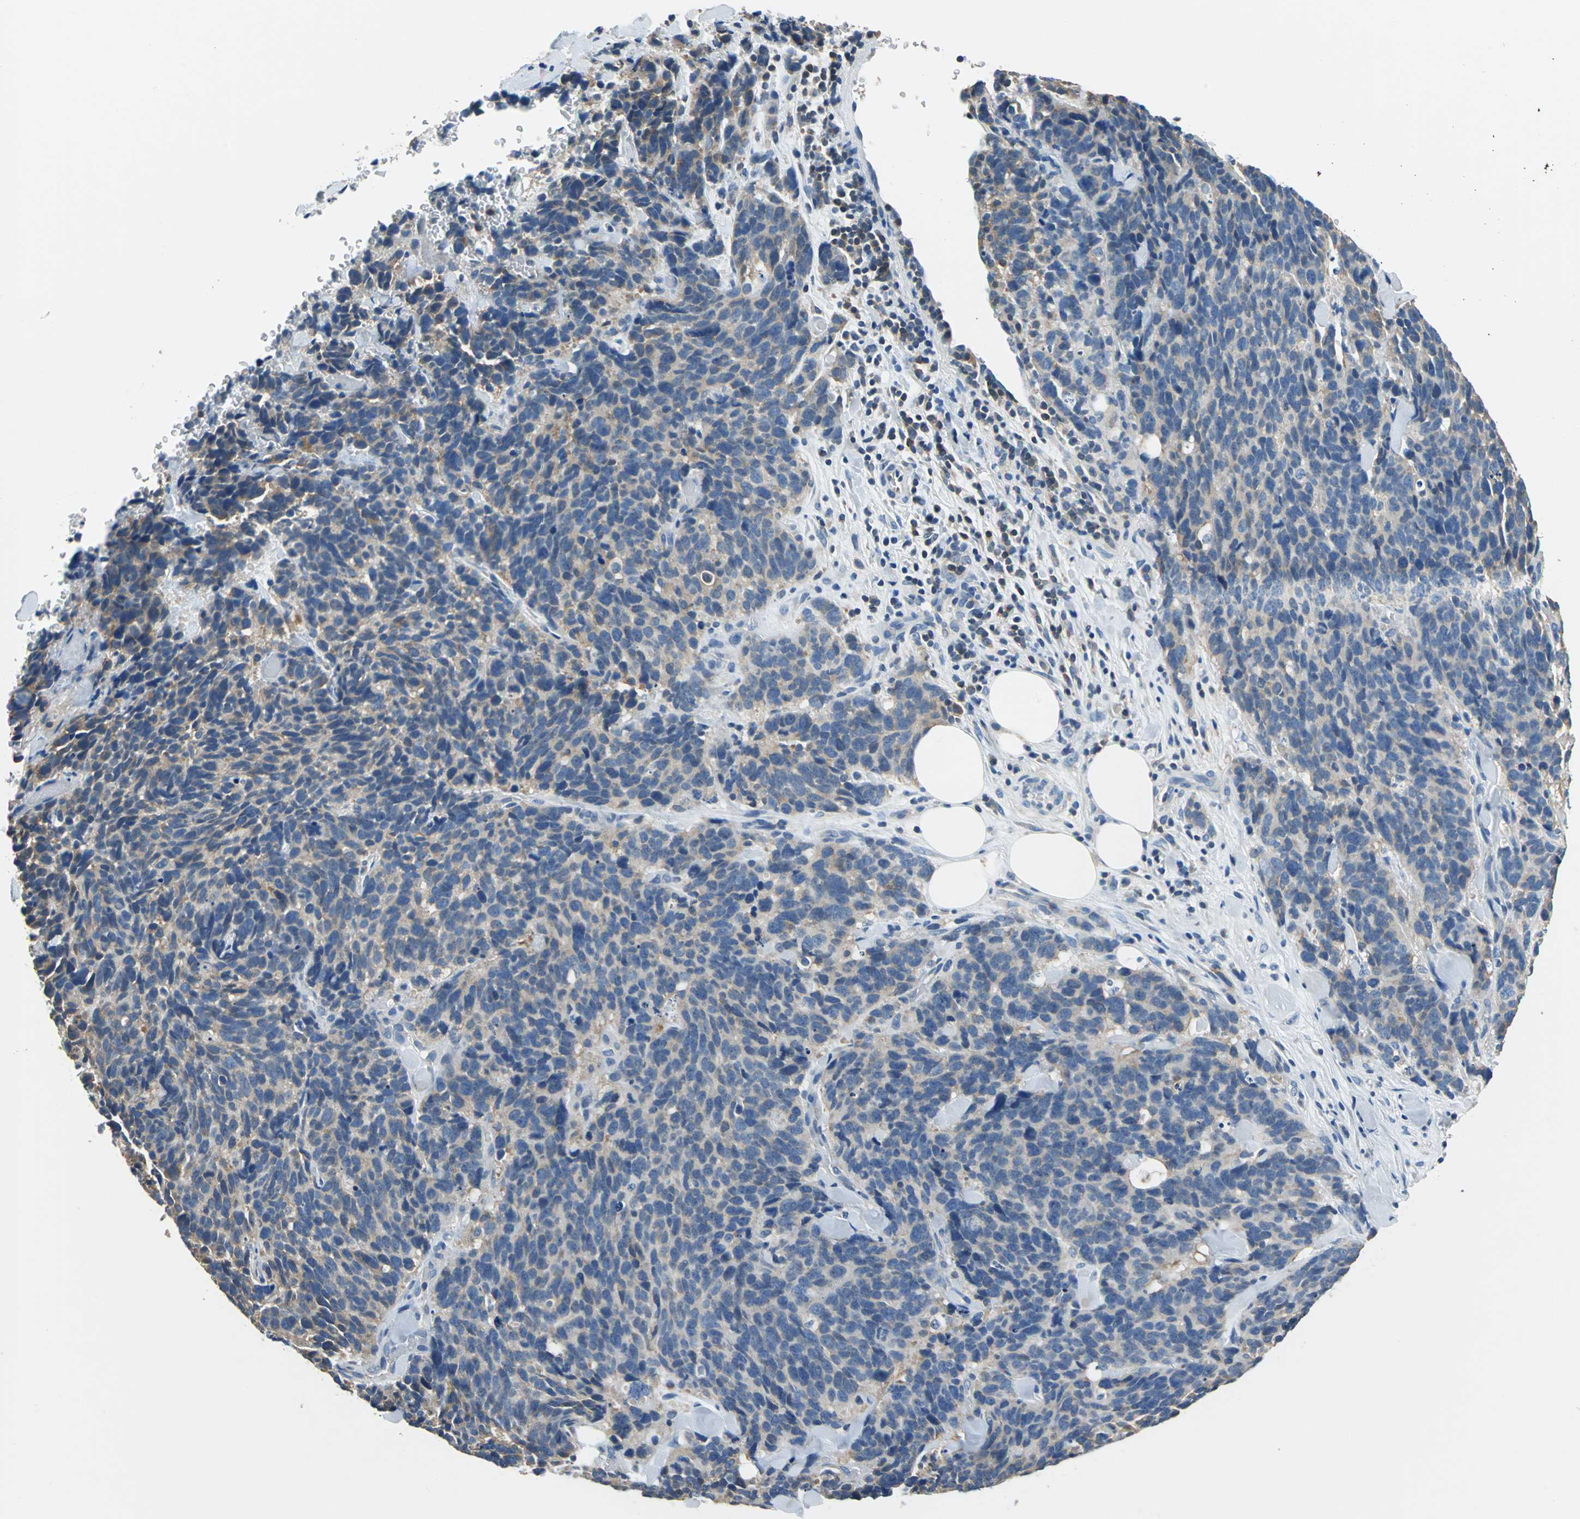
{"staining": {"intensity": "weak", "quantity": "<25%", "location": "cytoplasmic/membranous"}, "tissue": "lung cancer", "cell_type": "Tumor cells", "image_type": "cancer", "snomed": [{"axis": "morphology", "description": "Neoplasm, malignant, NOS"}, {"axis": "topography", "description": "Lung"}], "caption": "IHC micrograph of human neoplasm (malignant) (lung) stained for a protein (brown), which shows no staining in tumor cells.", "gene": "PRKCA", "patient": {"sex": "female", "age": 58}}